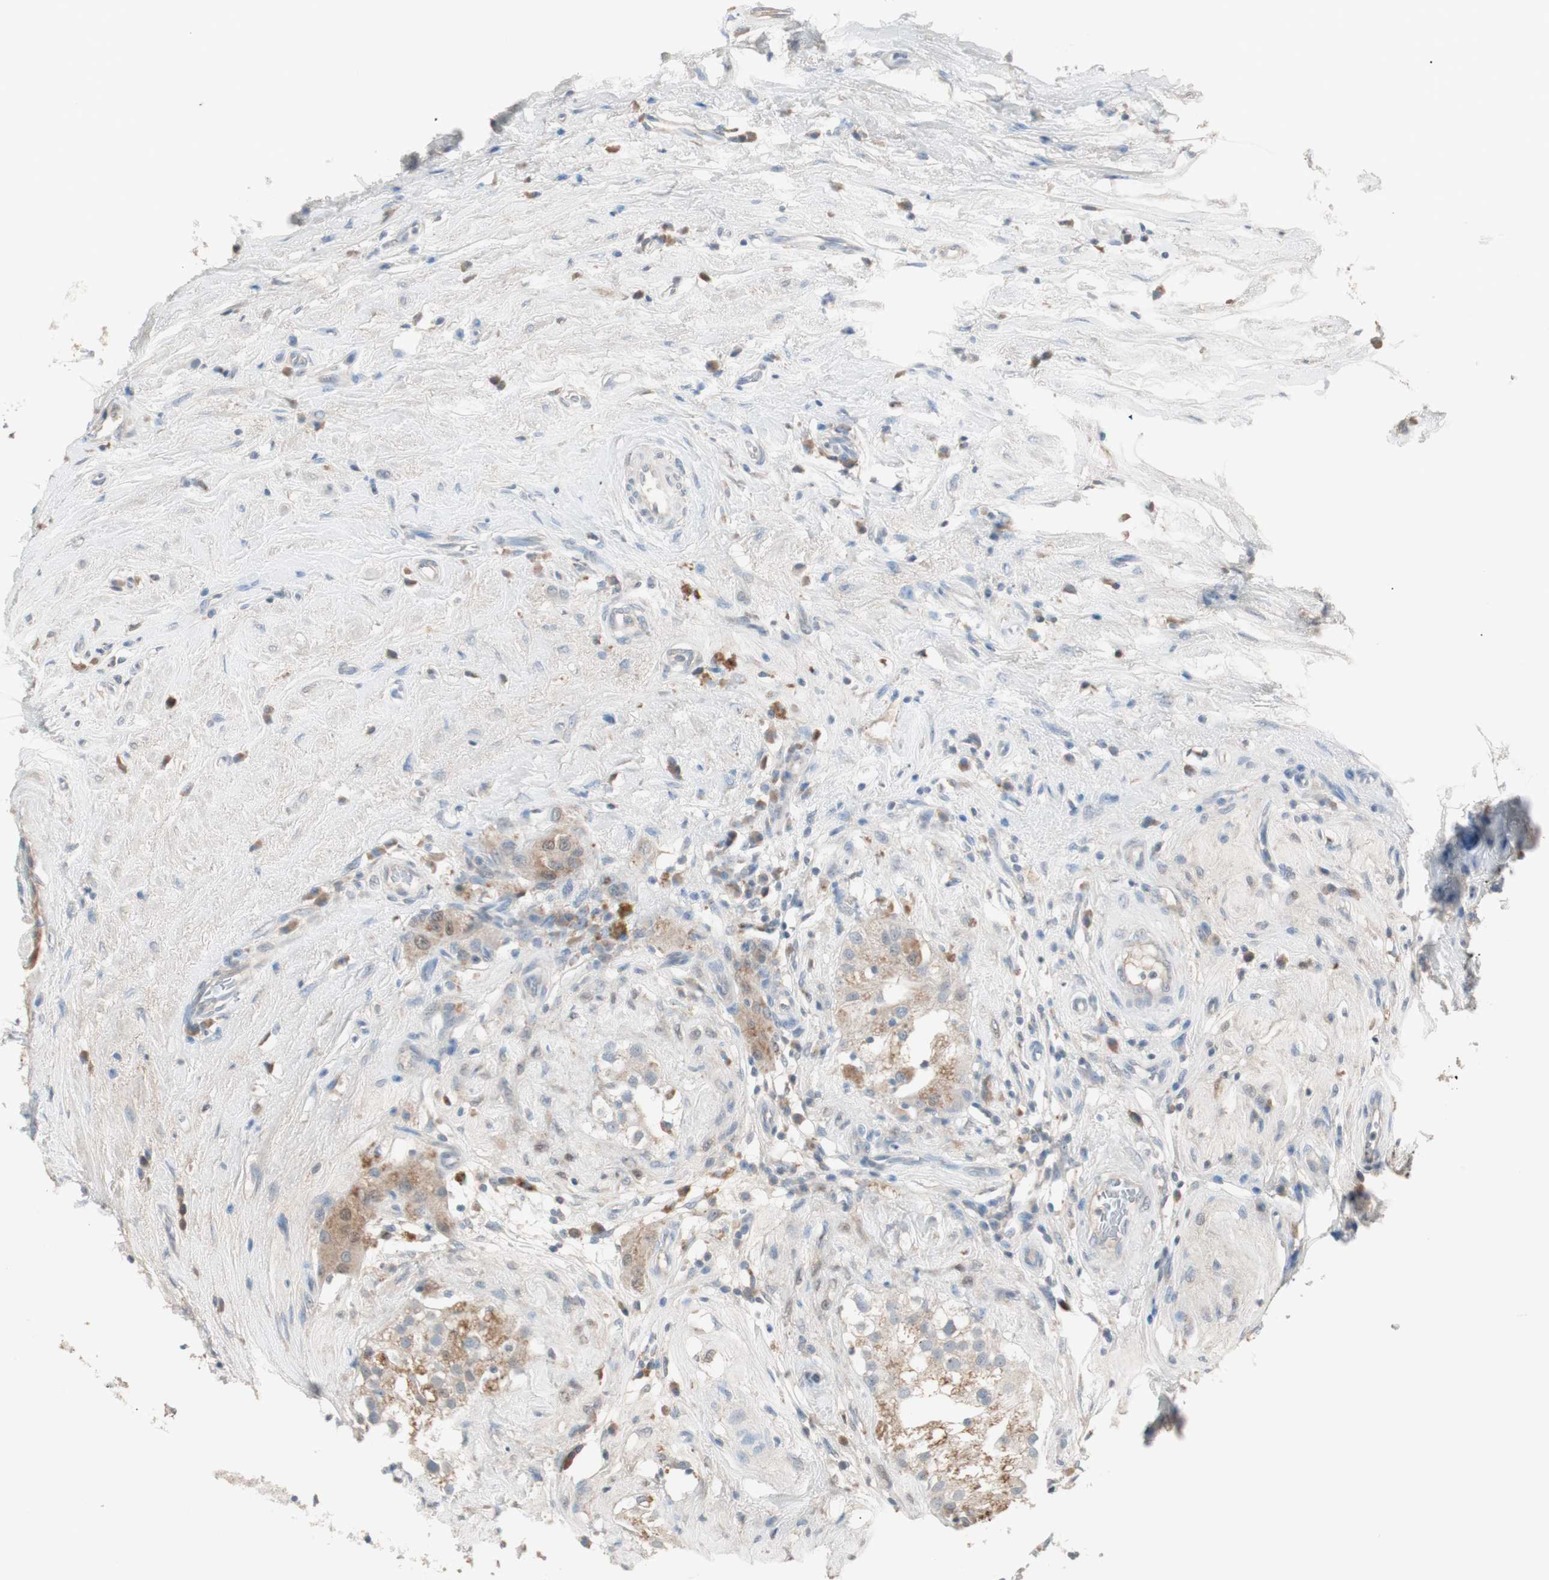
{"staining": {"intensity": "weak", "quantity": ">75%", "location": "cytoplasmic/membranous"}, "tissue": "epididymis", "cell_type": "Glandular cells", "image_type": "normal", "snomed": [{"axis": "morphology", "description": "Normal tissue, NOS"}, {"axis": "morphology", "description": "Inflammation, NOS"}, {"axis": "topography", "description": "Epididymis"}], "caption": "Immunohistochemical staining of unremarkable human epididymis shows weak cytoplasmic/membranous protein staining in approximately >75% of glandular cells.", "gene": "KHK", "patient": {"sex": "male", "age": 84}}